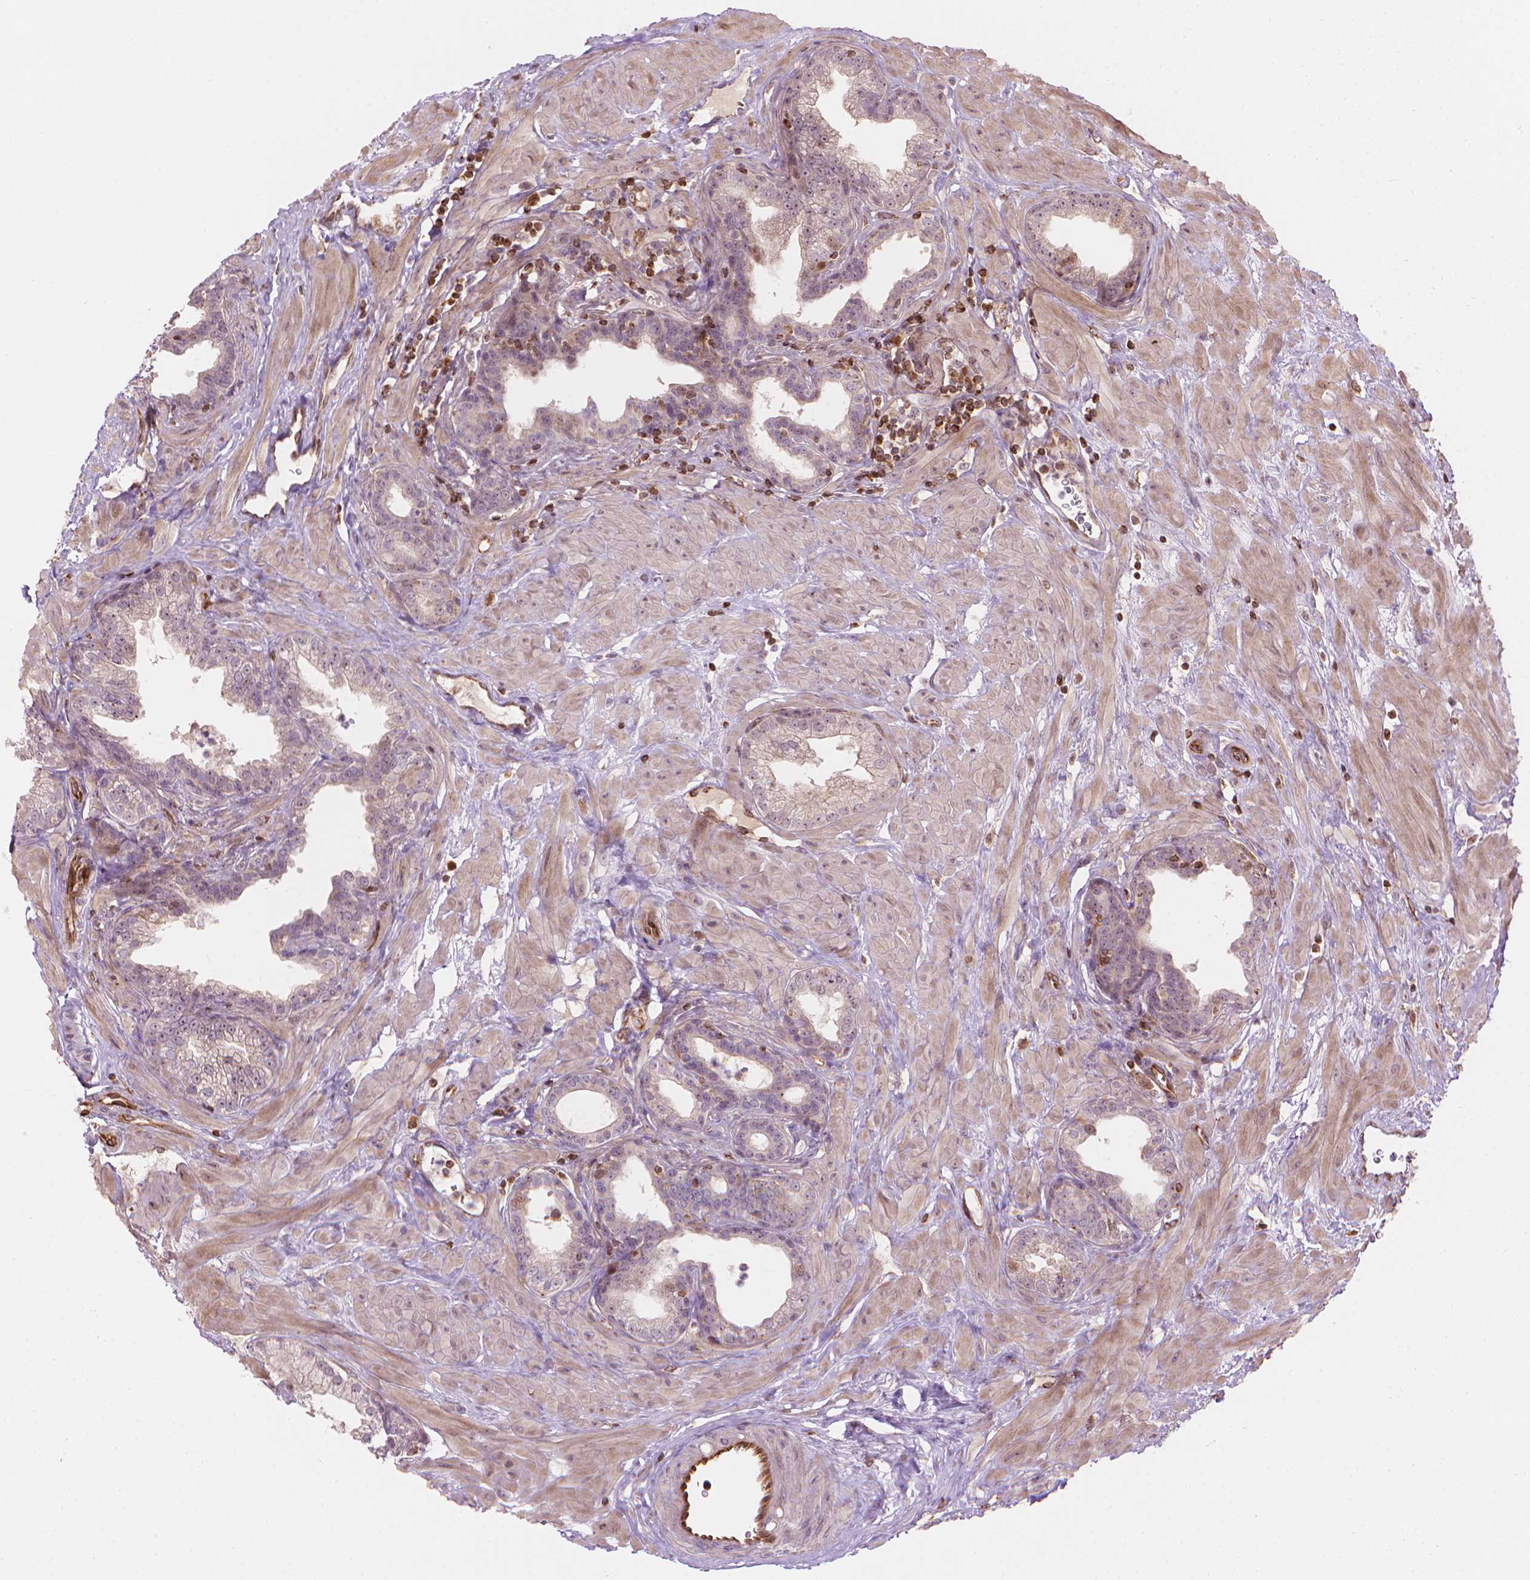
{"staining": {"intensity": "weak", "quantity": "25%-75%", "location": "nuclear"}, "tissue": "prostate", "cell_type": "Glandular cells", "image_type": "normal", "snomed": [{"axis": "morphology", "description": "Normal tissue, NOS"}, {"axis": "topography", "description": "Prostate"}], "caption": "IHC (DAB) staining of unremarkable human prostate reveals weak nuclear protein expression in approximately 25%-75% of glandular cells. Nuclei are stained in blue.", "gene": "SMC2", "patient": {"sex": "male", "age": 37}}